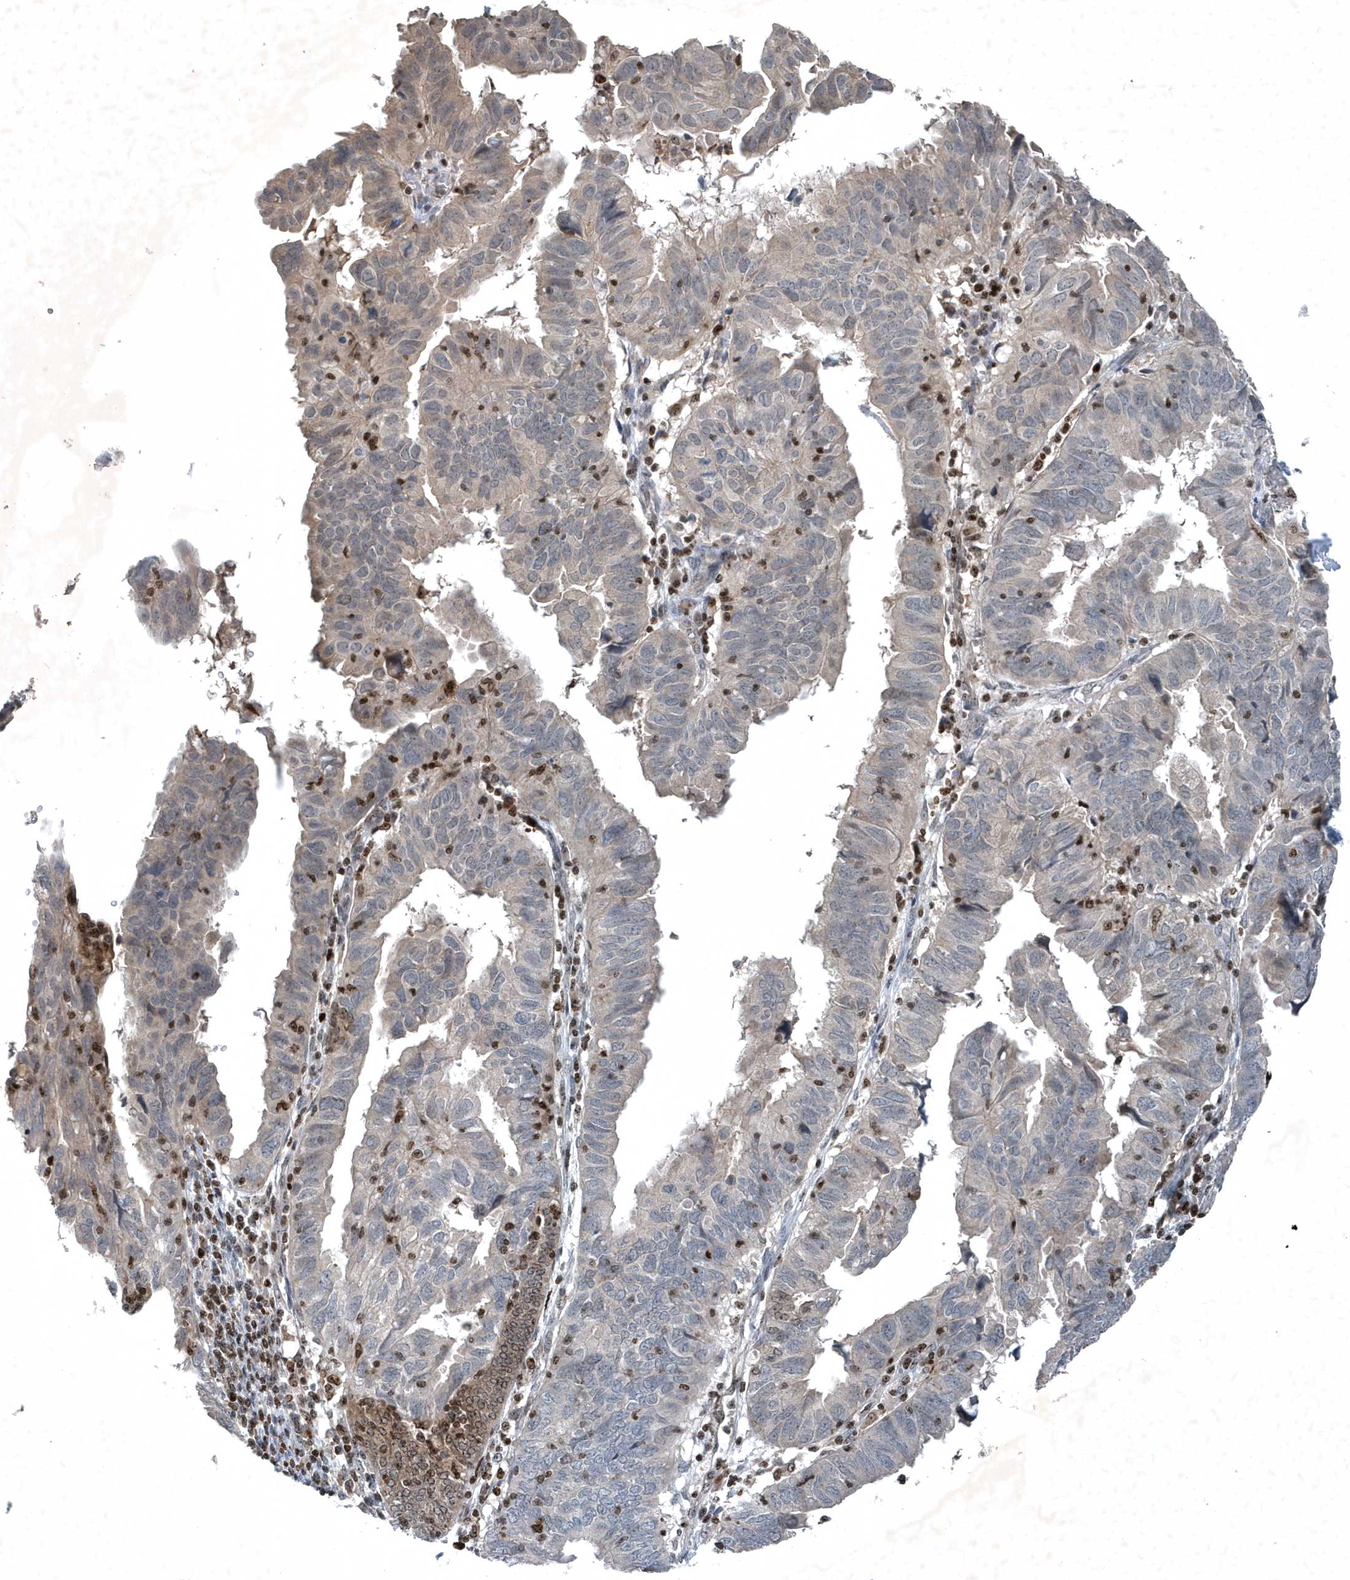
{"staining": {"intensity": "negative", "quantity": "none", "location": "none"}, "tissue": "endometrial cancer", "cell_type": "Tumor cells", "image_type": "cancer", "snomed": [{"axis": "morphology", "description": "Adenocarcinoma, NOS"}, {"axis": "topography", "description": "Uterus"}], "caption": "Immunohistochemical staining of human endometrial cancer (adenocarcinoma) displays no significant expression in tumor cells. (Stains: DAB (3,3'-diaminobenzidine) immunohistochemistry with hematoxylin counter stain, Microscopy: brightfield microscopy at high magnification).", "gene": "QTRT2", "patient": {"sex": "female", "age": 77}}